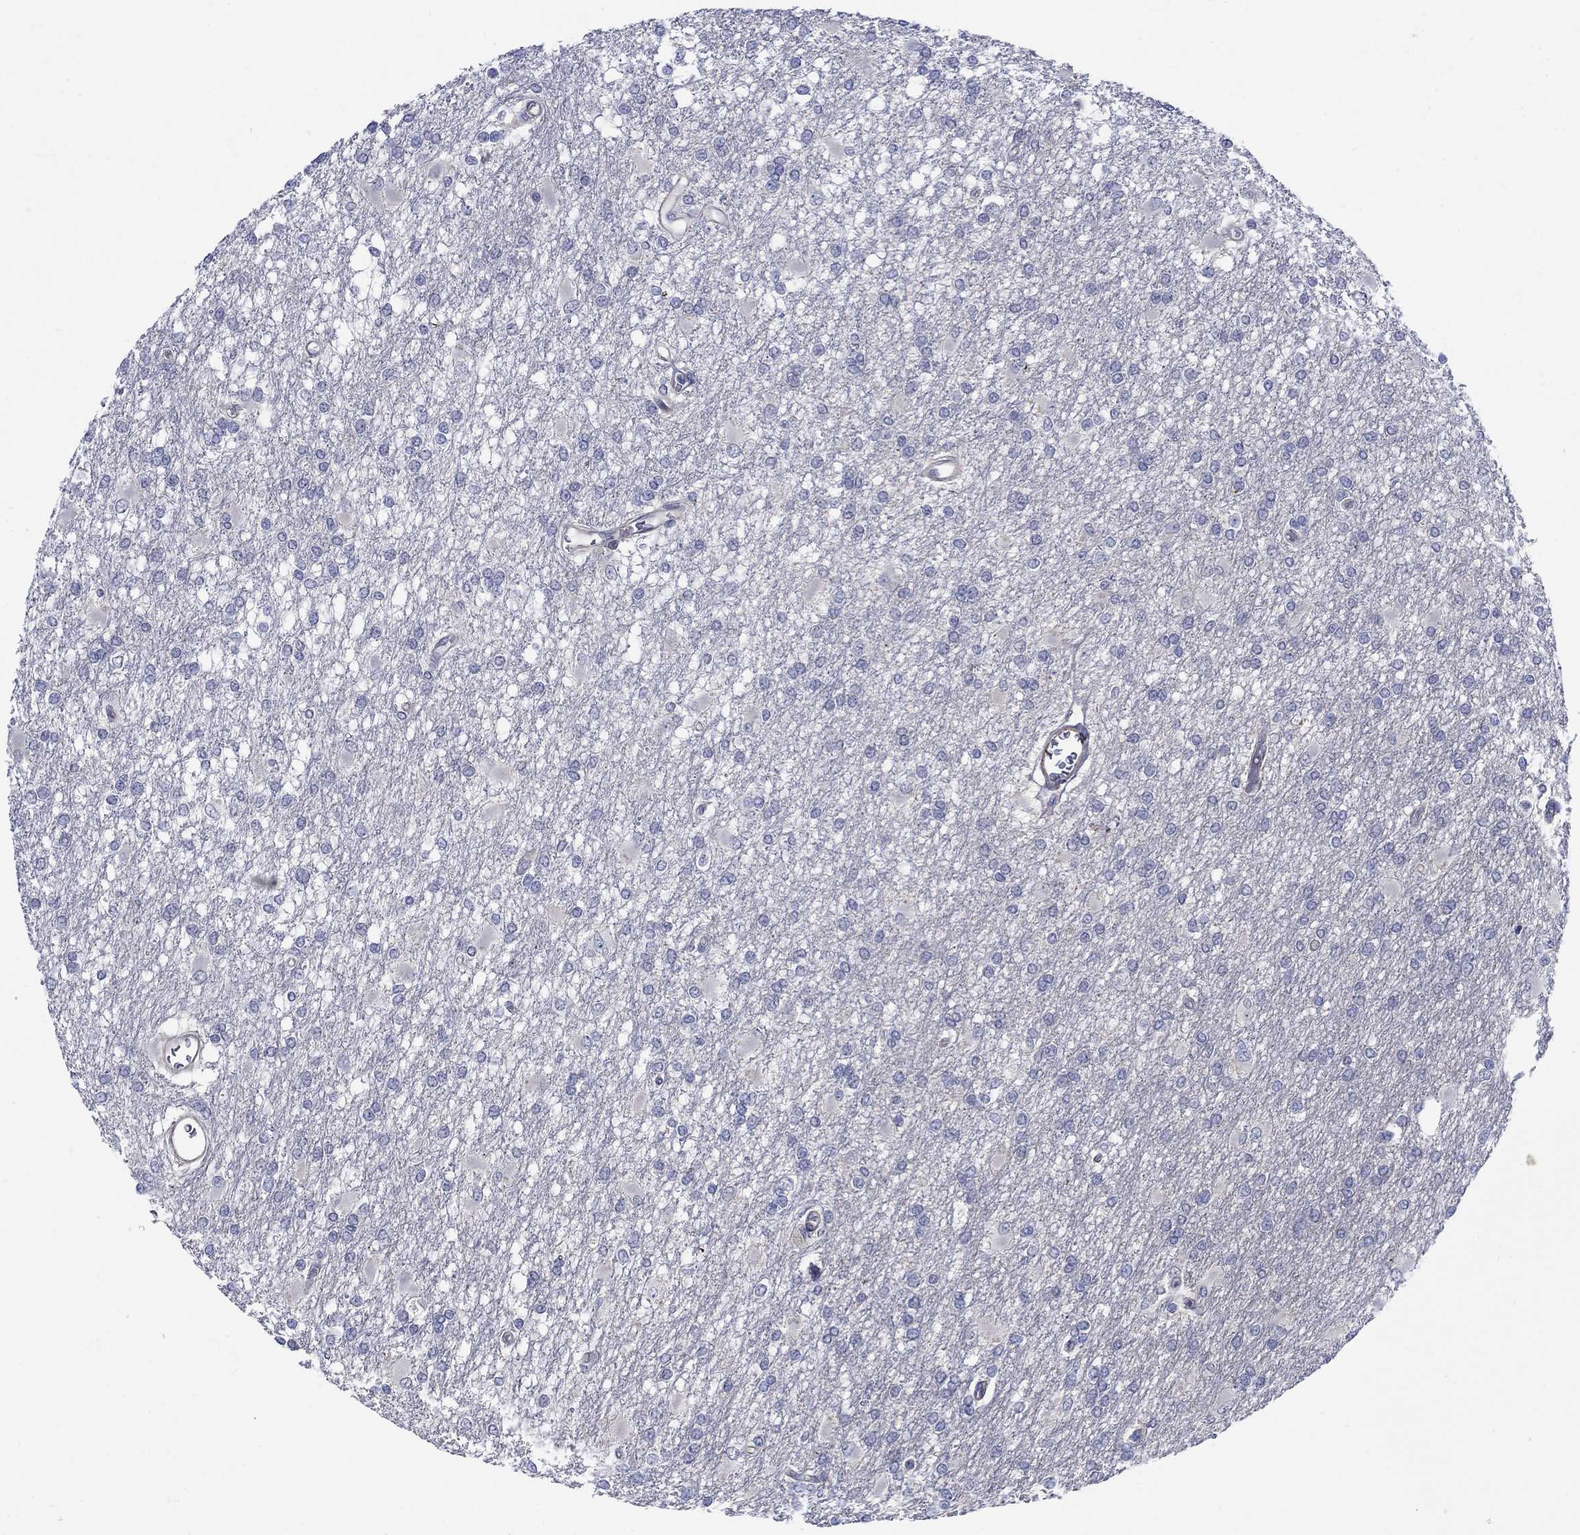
{"staining": {"intensity": "negative", "quantity": "none", "location": "none"}, "tissue": "glioma", "cell_type": "Tumor cells", "image_type": "cancer", "snomed": [{"axis": "morphology", "description": "Glioma, malignant, High grade"}, {"axis": "topography", "description": "Cerebral cortex"}], "caption": "A high-resolution micrograph shows immunohistochemistry (IHC) staining of high-grade glioma (malignant), which exhibits no significant positivity in tumor cells.", "gene": "SCN7A", "patient": {"sex": "male", "age": 79}}